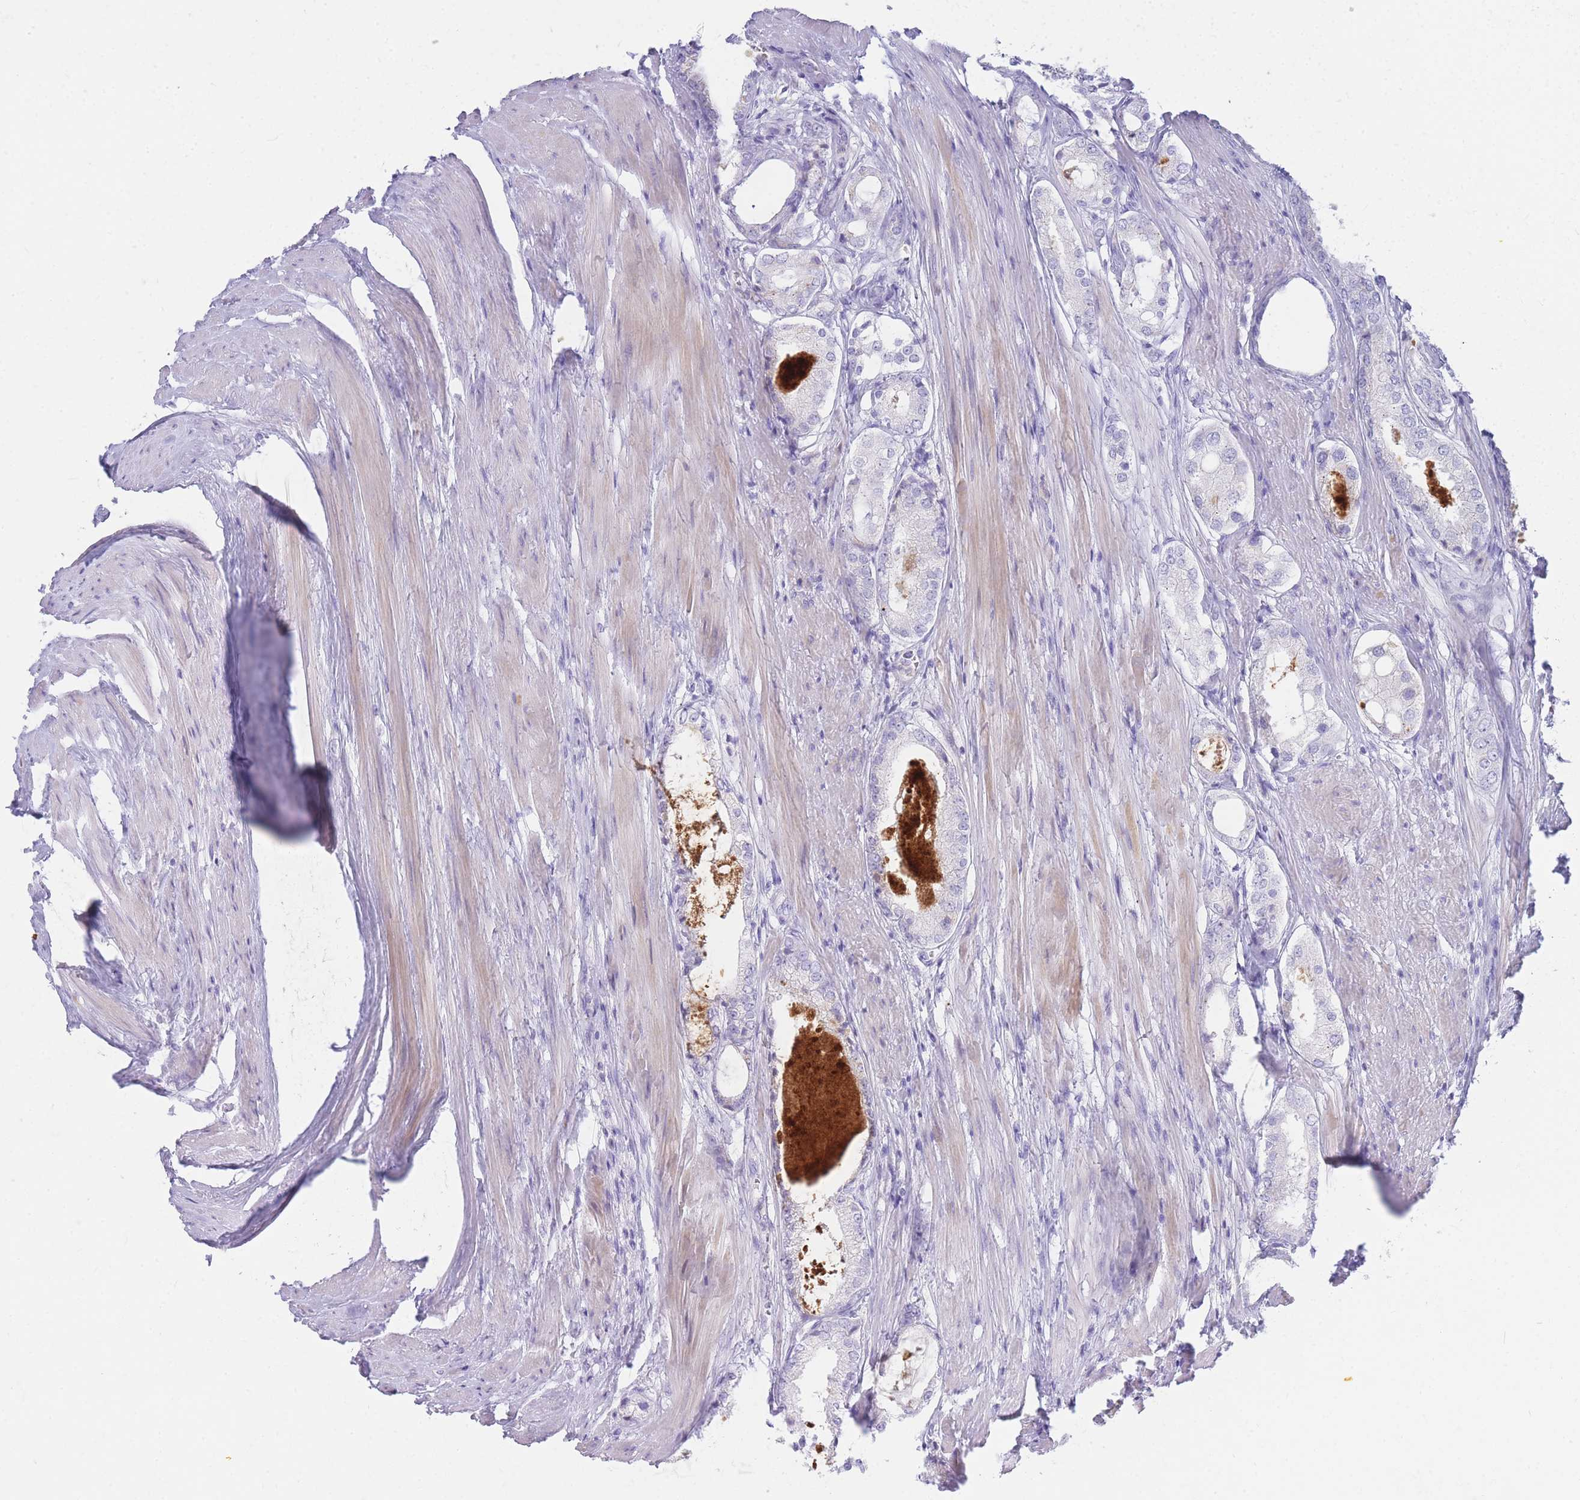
{"staining": {"intensity": "negative", "quantity": "none", "location": "none"}, "tissue": "prostate cancer", "cell_type": "Tumor cells", "image_type": "cancer", "snomed": [{"axis": "morphology", "description": "Adenocarcinoma, Low grade"}, {"axis": "topography", "description": "Prostate"}], "caption": "The photomicrograph reveals no significant staining in tumor cells of prostate cancer (low-grade adenocarcinoma).", "gene": "NKX1-2", "patient": {"sex": "male", "age": 68}}